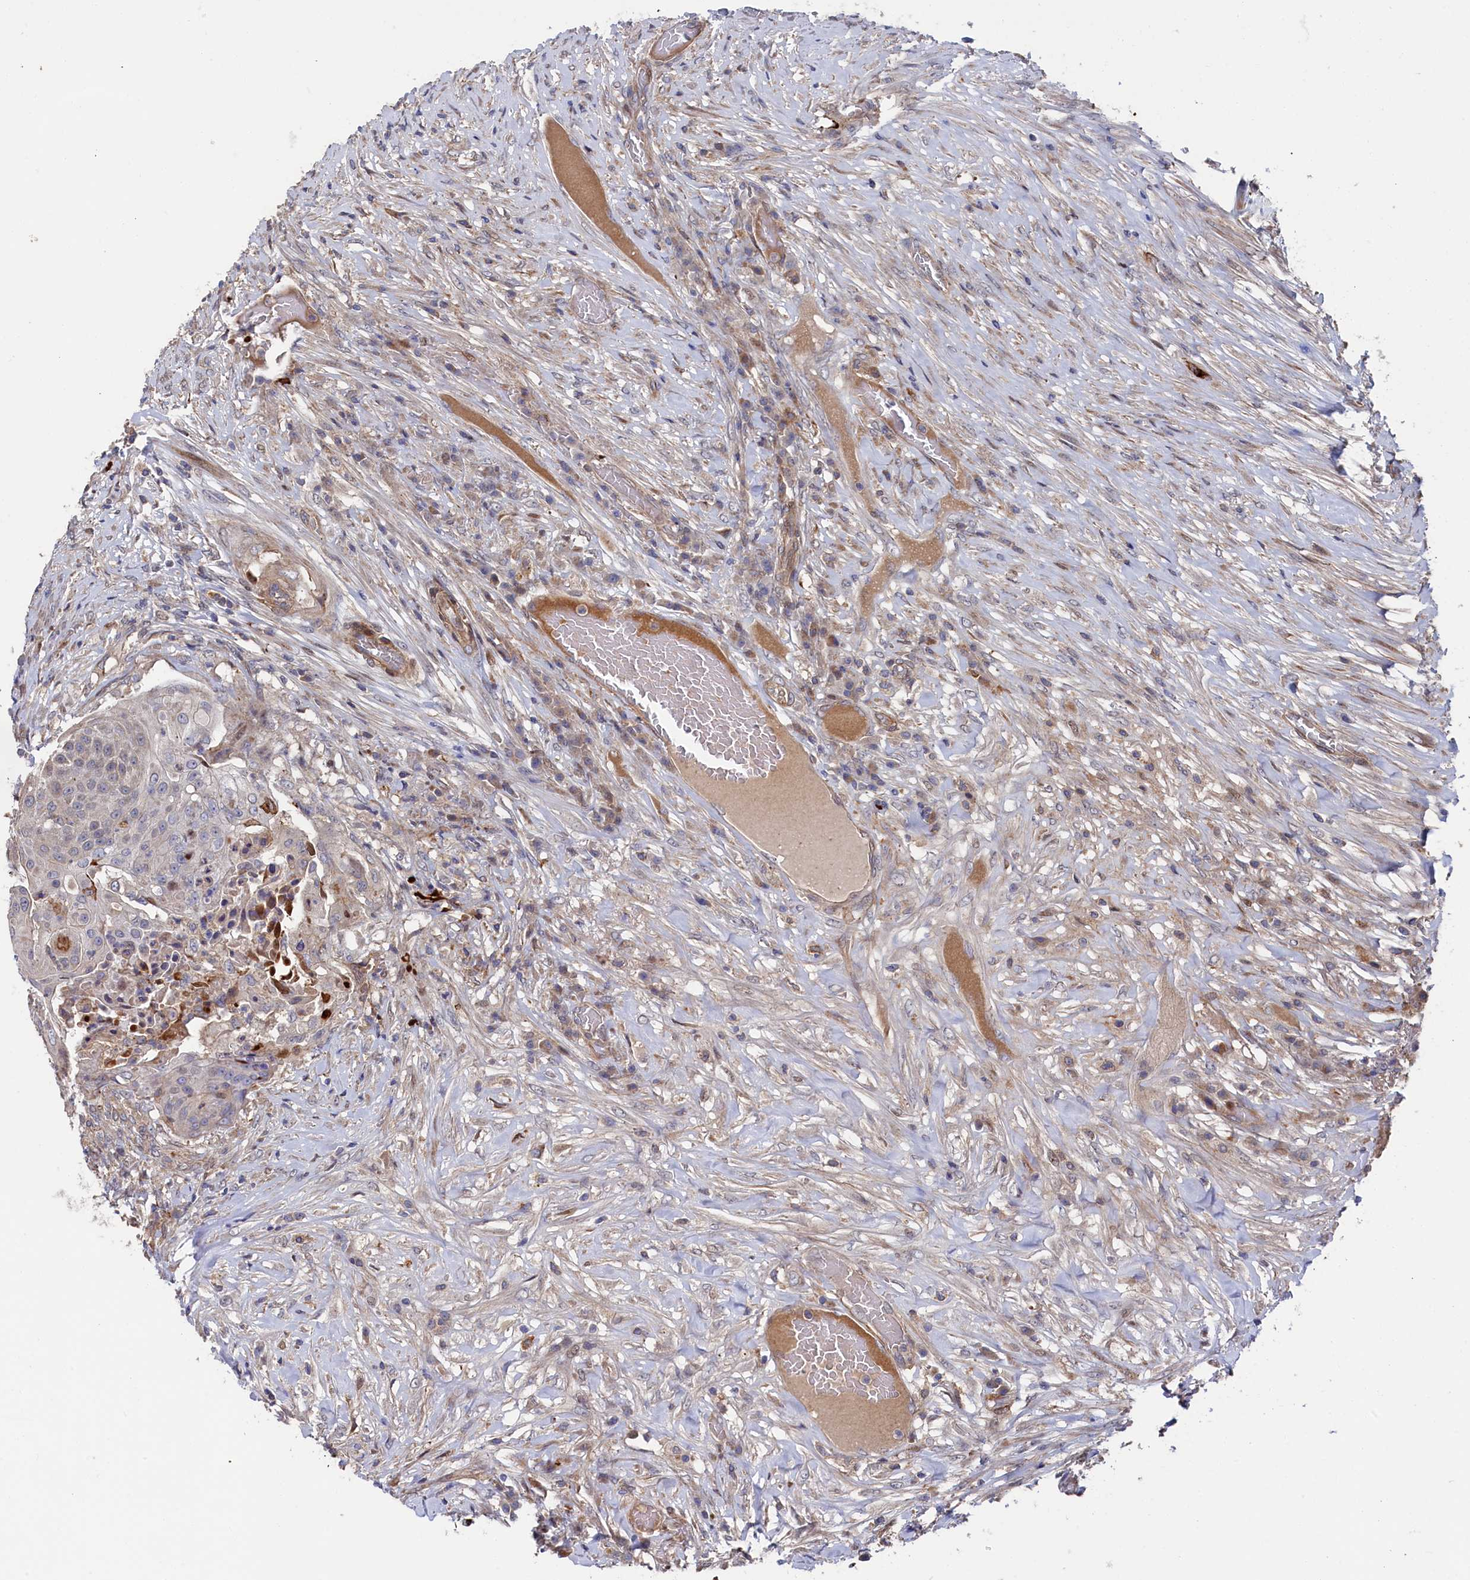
{"staining": {"intensity": "negative", "quantity": "none", "location": "none"}, "tissue": "urothelial cancer", "cell_type": "Tumor cells", "image_type": "cancer", "snomed": [{"axis": "morphology", "description": "Urothelial carcinoma, High grade"}, {"axis": "topography", "description": "Urinary bladder"}], "caption": "Image shows no significant protein positivity in tumor cells of urothelial cancer. (DAB immunohistochemistry with hematoxylin counter stain).", "gene": "ZNF891", "patient": {"sex": "female", "age": 63}}